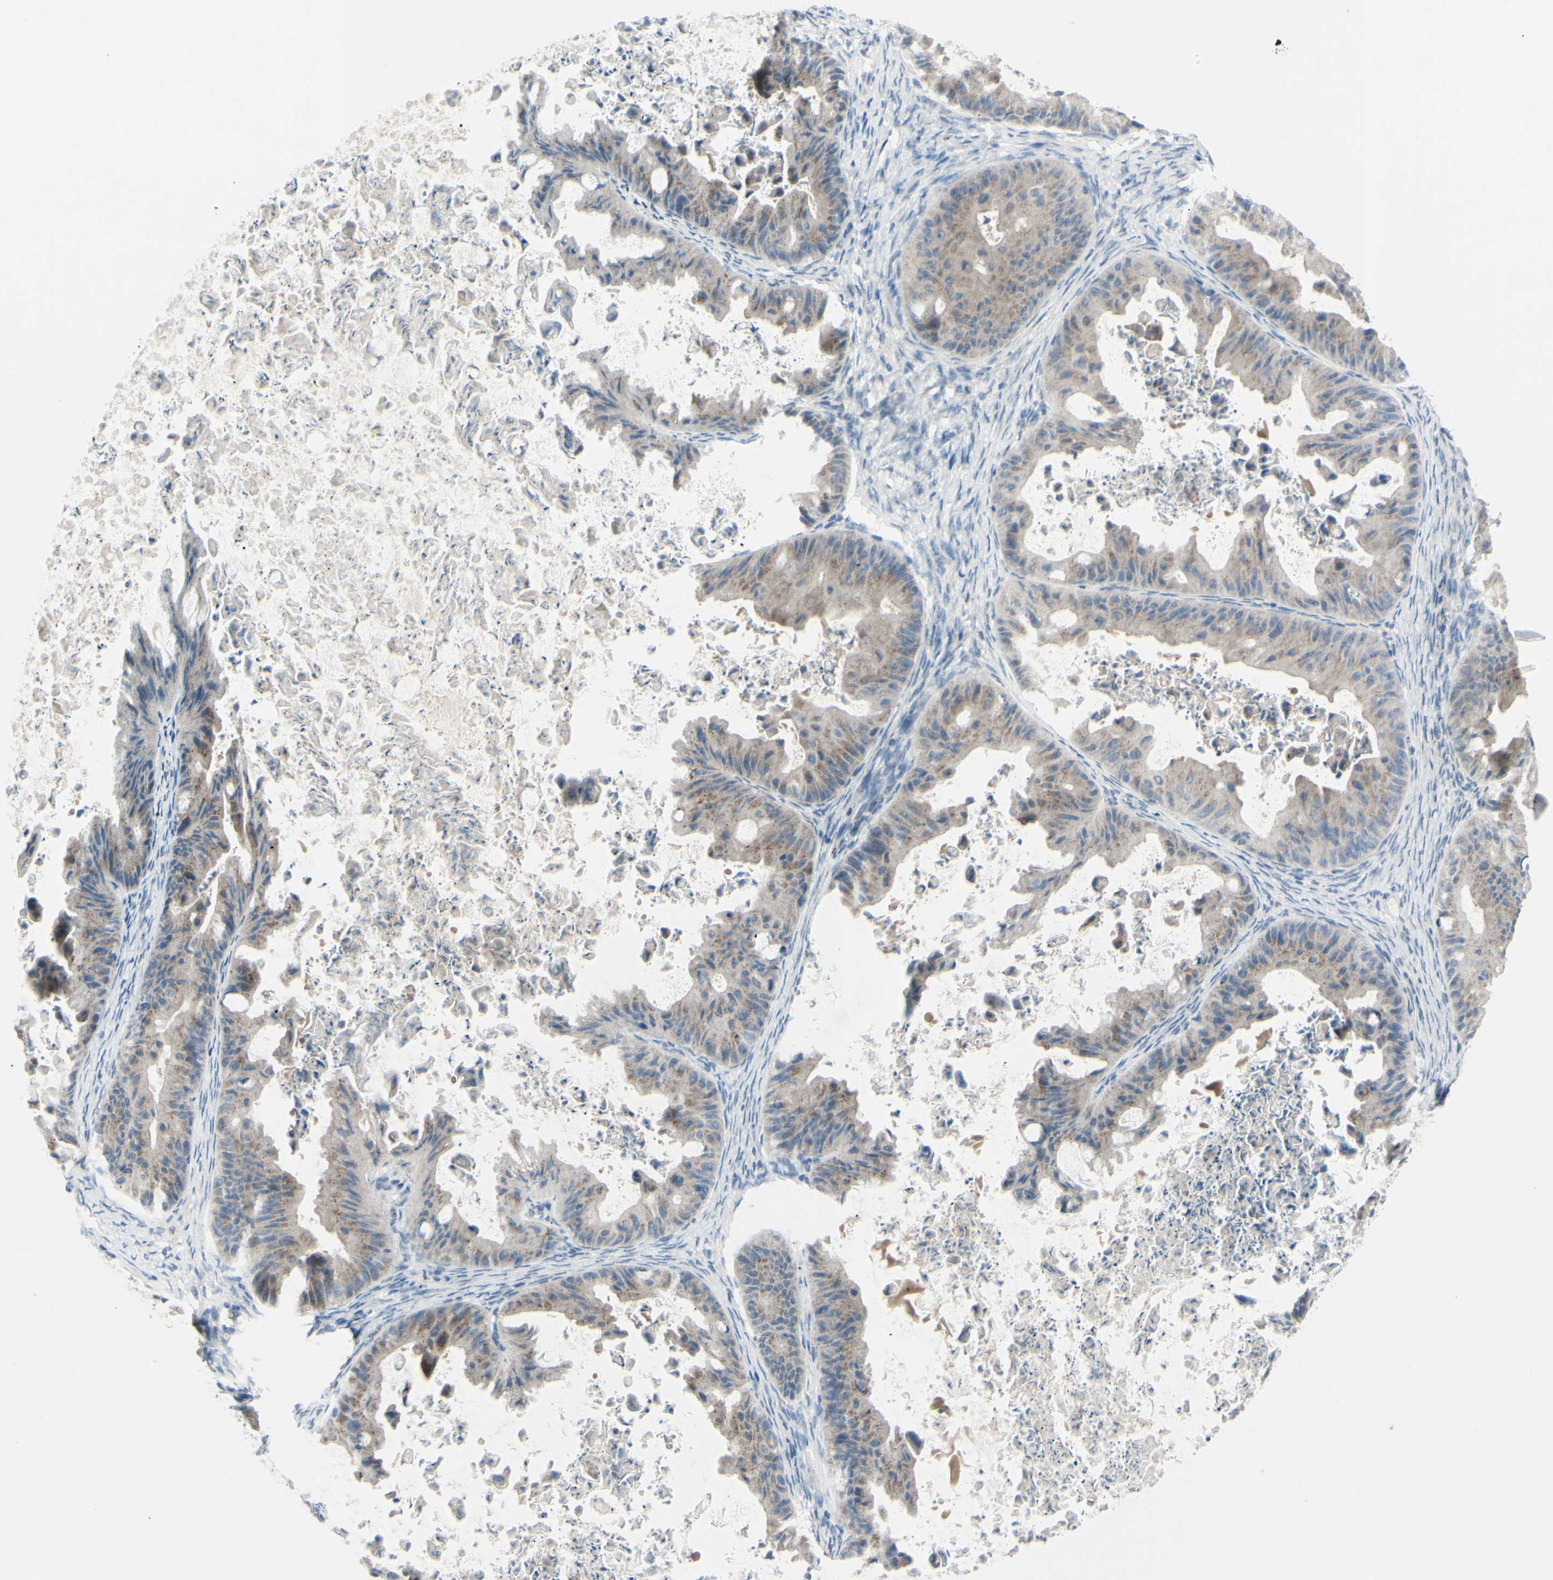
{"staining": {"intensity": "moderate", "quantity": ">75%", "location": "cytoplasmic/membranous"}, "tissue": "ovarian cancer", "cell_type": "Tumor cells", "image_type": "cancer", "snomed": [{"axis": "morphology", "description": "Cystadenocarcinoma, mucinous, NOS"}, {"axis": "topography", "description": "Ovary"}], "caption": "Ovarian mucinous cystadenocarcinoma stained with a brown dye reveals moderate cytoplasmic/membranous positive staining in approximately >75% of tumor cells.", "gene": "B4GALT1", "patient": {"sex": "female", "age": 37}}